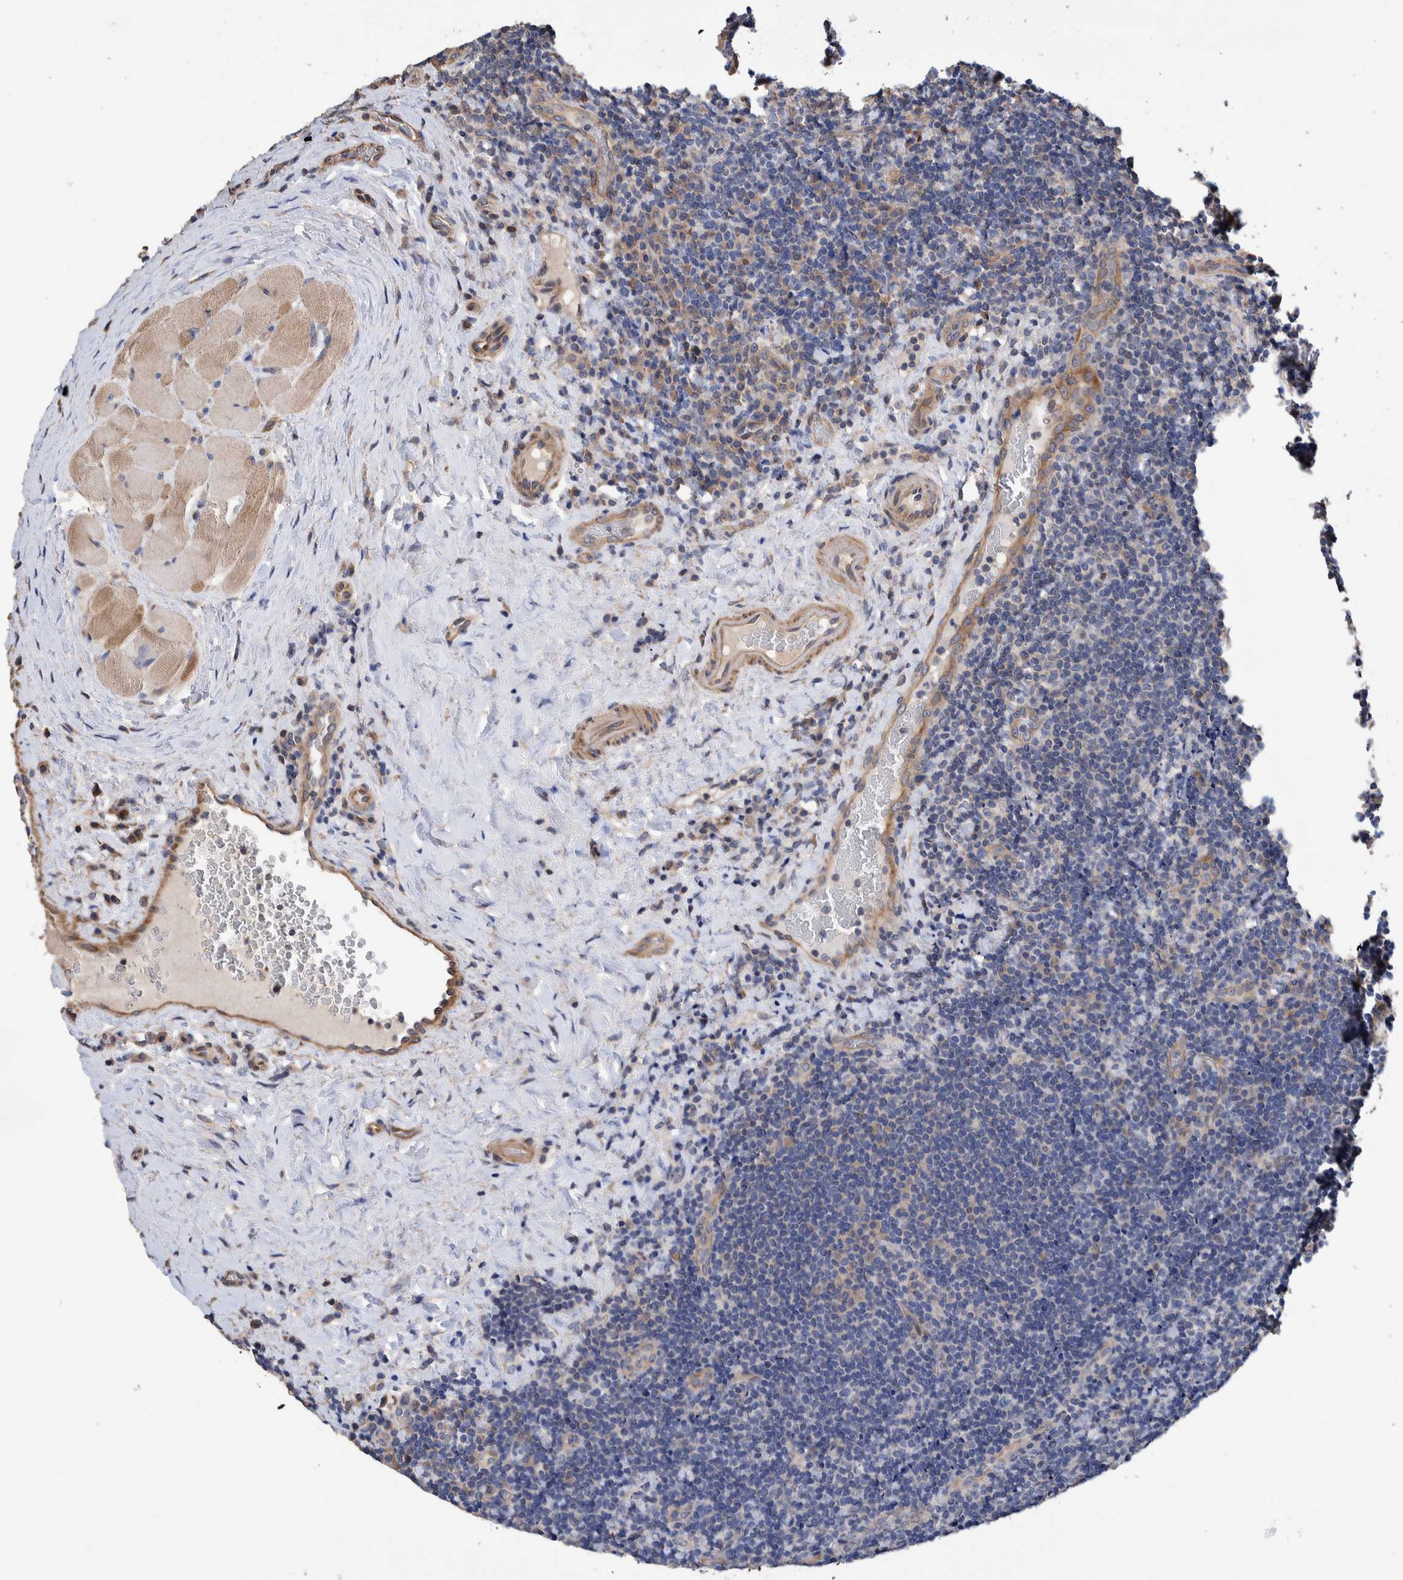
{"staining": {"intensity": "negative", "quantity": "none", "location": "none"}, "tissue": "lymphoma", "cell_type": "Tumor cells", "image_type": "cancer", "snomed": [{"axis": "morphology", "description": "Malignant lymphoma, non-Hodgkin's type, High grade"}, {"axis": "topography", "description": "Tonsil"}], "caption": "The image exhibits no staining of tumor cells in lymphoma.", "gene": "SLC45A4", "patient": {"sex": "female", "age": 36}}